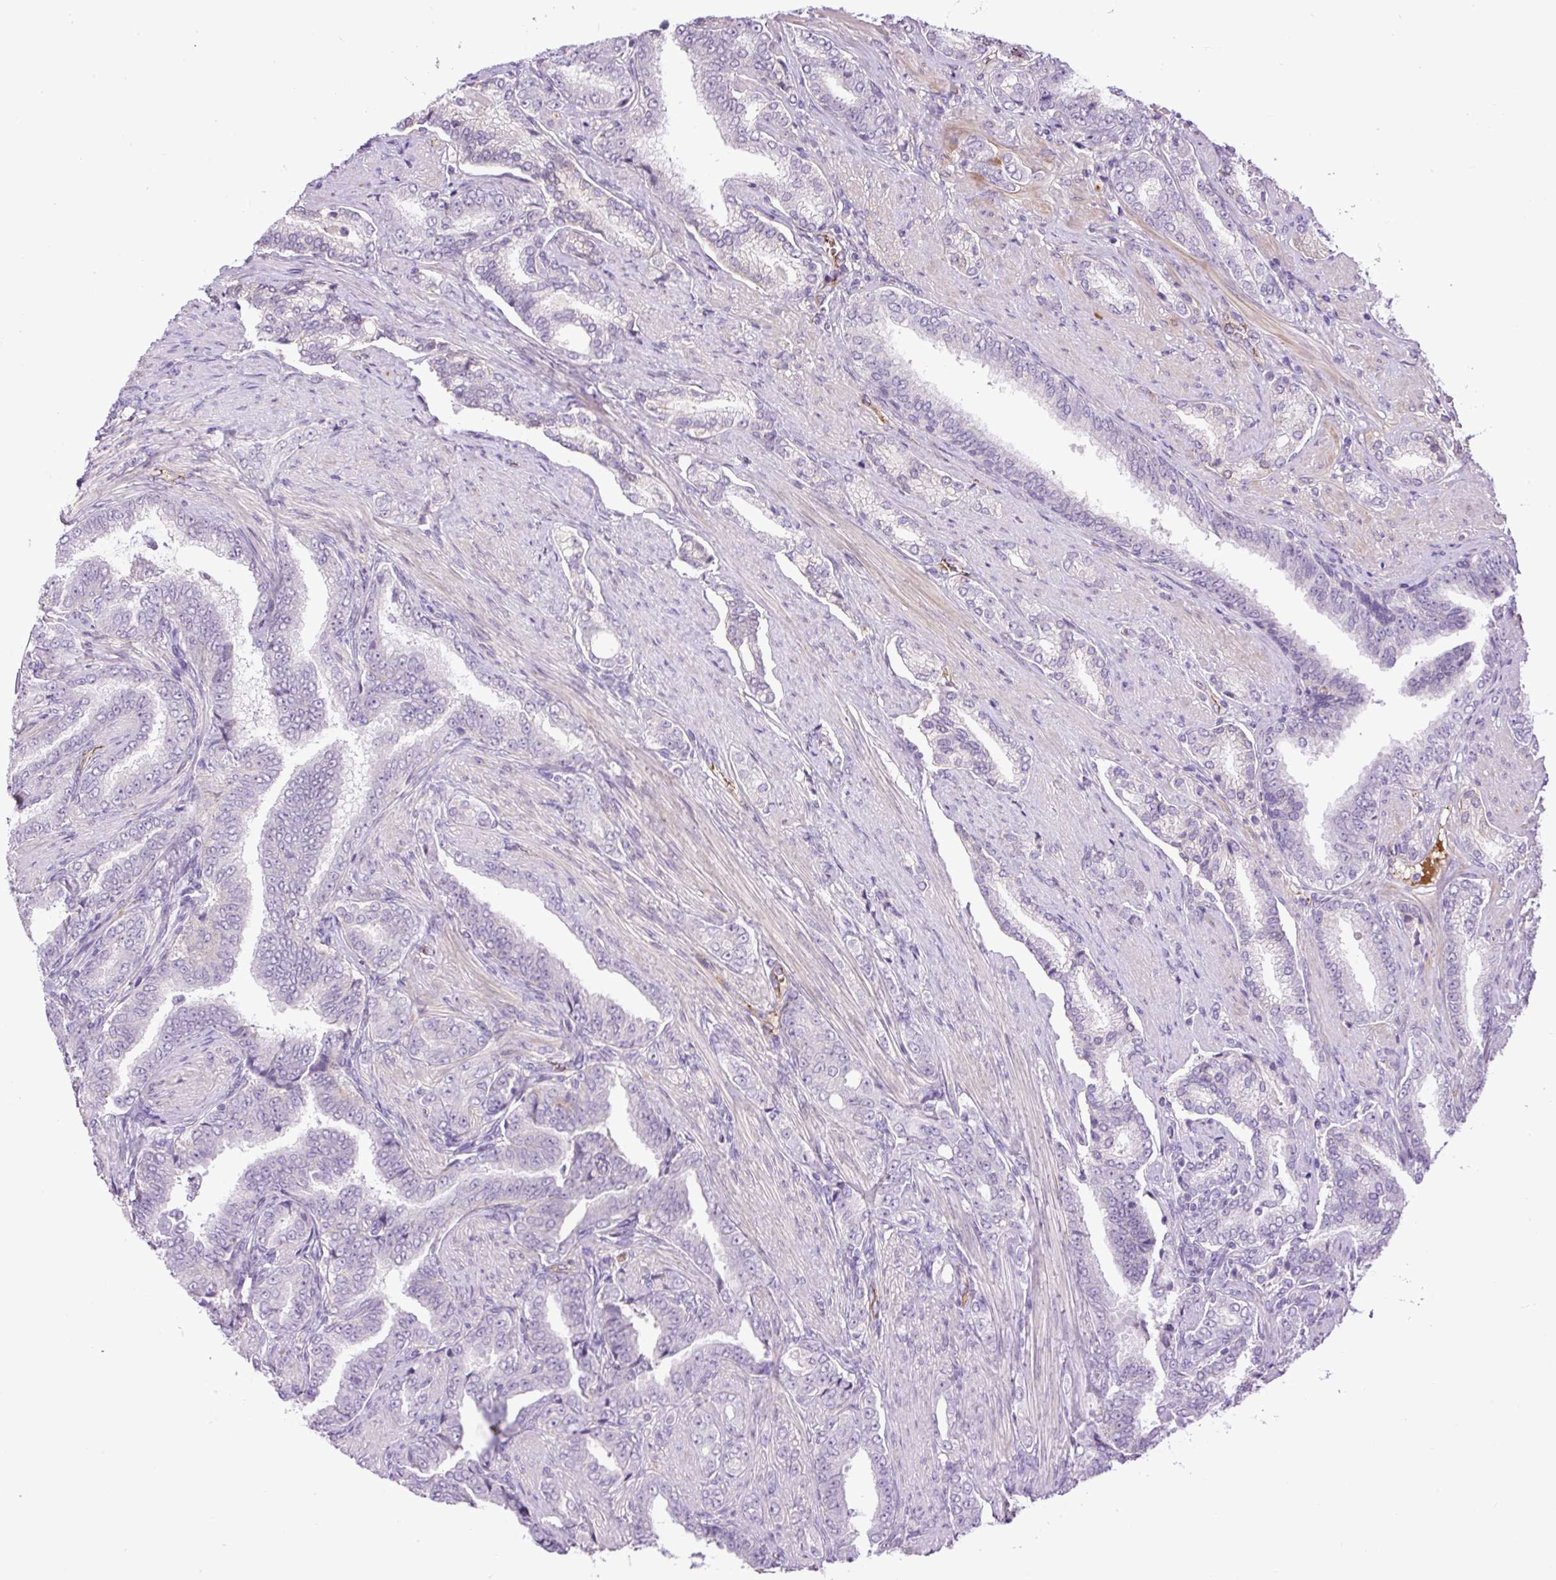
{"staining": {"intensity": "negative", "quantity": "none", "location": "none"}, "tissue": "prostate cancer", "cell_type": "Tumor cells", "image_type": "cancer", "snomed": [{"axis": "morphology", "description": "Adenocarcinoma, High grade"}, {"axis": "topography", "description": "Prostate"}], "caption": "An immunohistochemistry micrograph of high-grade adenocarcinoma (prostate) is shown. There is no staining in tumor cells of high-grade adenocarcinoma (prostate).", "gene": "LEFTY2", "patient": {"sex": "male", "age": 72}}